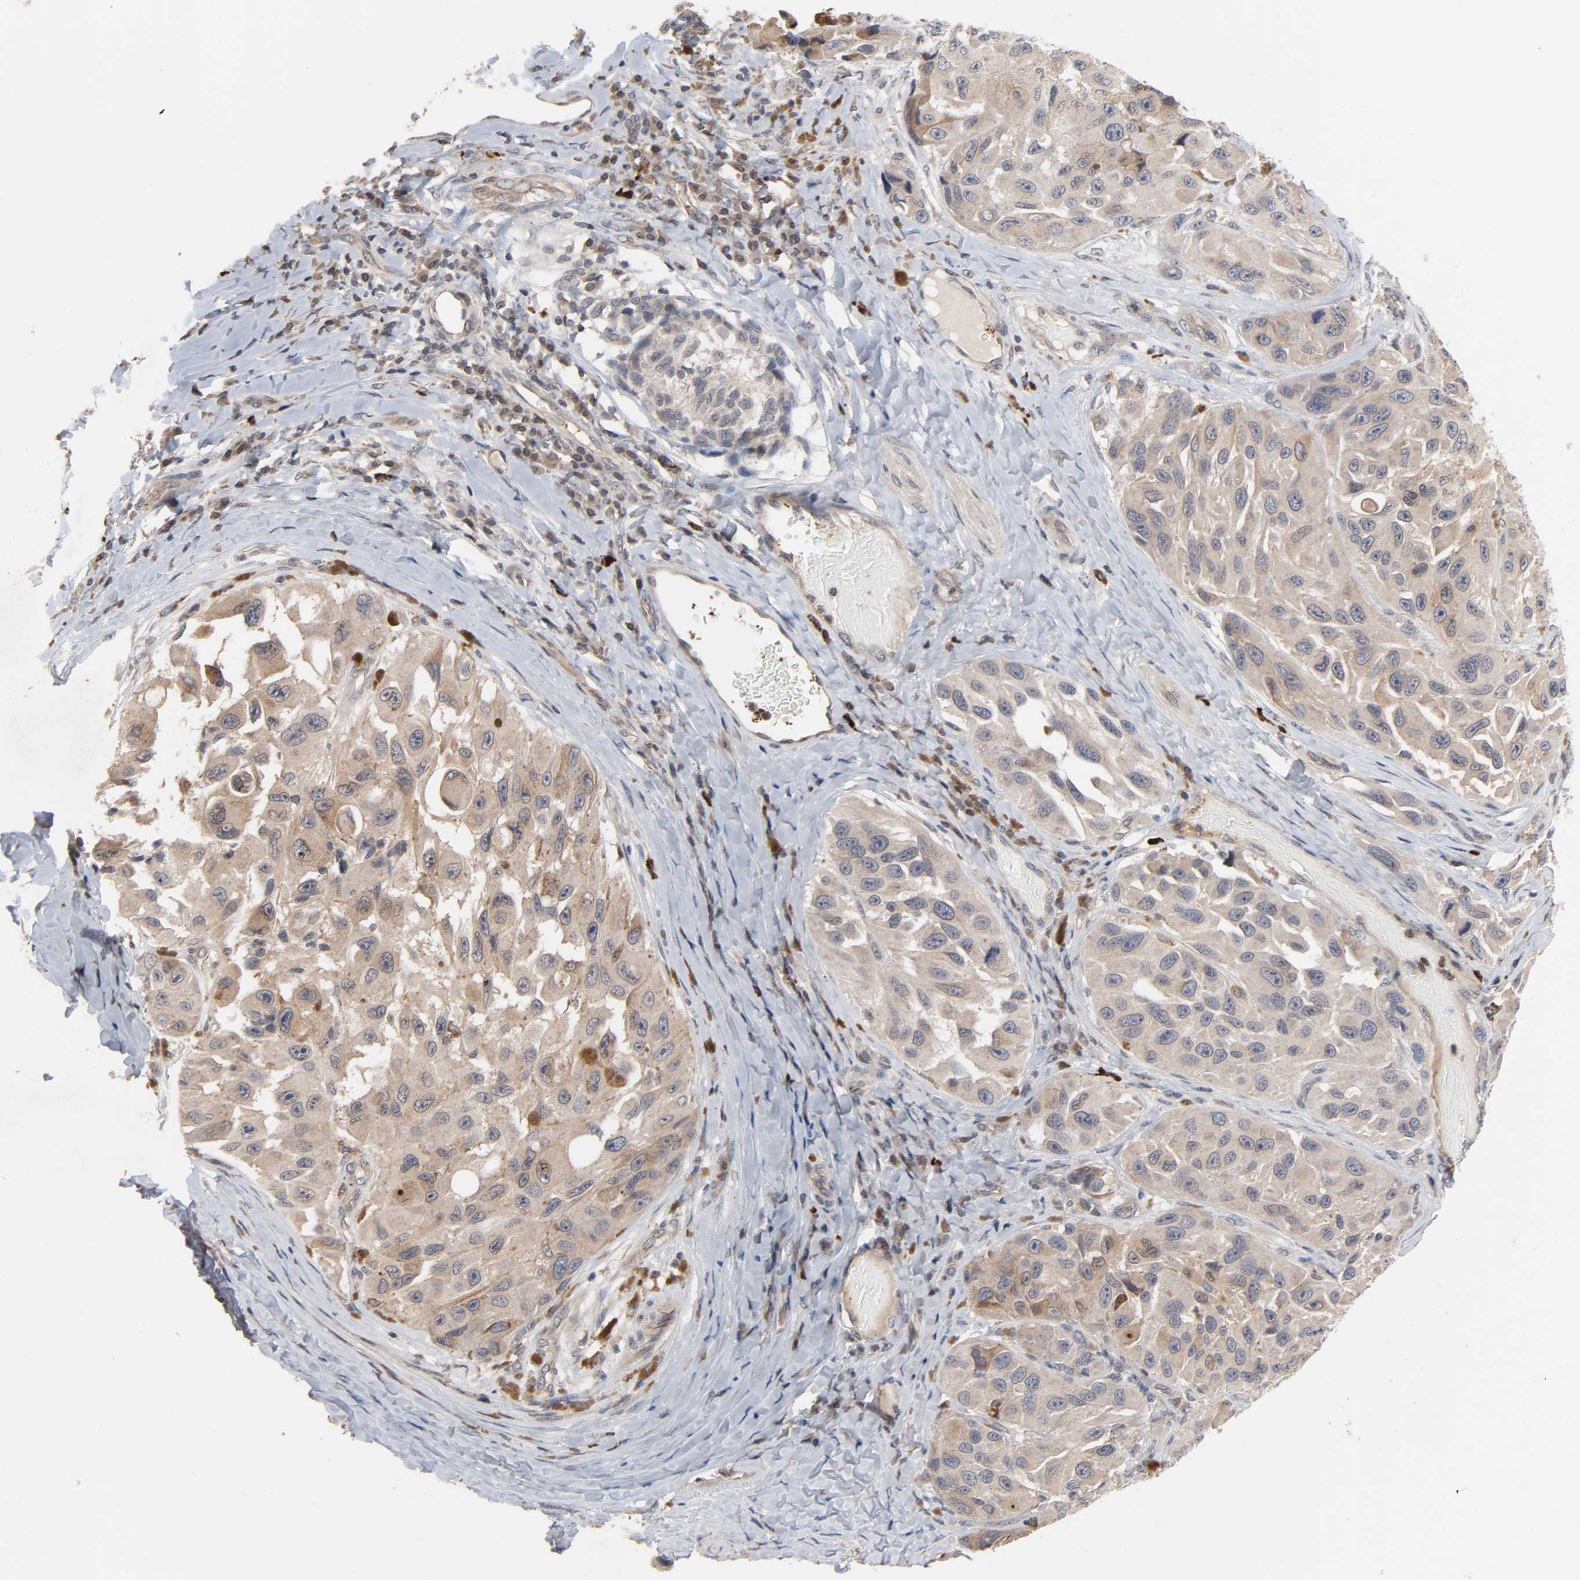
{"staining": {"intensity": "weak", "quantity": ">75%", "location": "cytoplasmic/membranous"}, "tissue": "melanoma", "cell_type": "Tumor cells", "image_type": "cancer", "snomed": [{"axis": "morphology", "description": "Malignant melanoma, NOS"}, {"axis": "topography", "description": "Skin"}], "caption": "Malignant melanoma was stained to show a protein in brown. There is low levels of weak cytoplasmic/membranous staining in about >75% of tumor cells. The staining was performed using DAB (3,3'-diaminobenzidine), with brown indicating positive protein expression. Nuclei are stained blue with hematoxylin.", "gene": "CCDC175", "patient": {"sex": "female", "age": 73}}